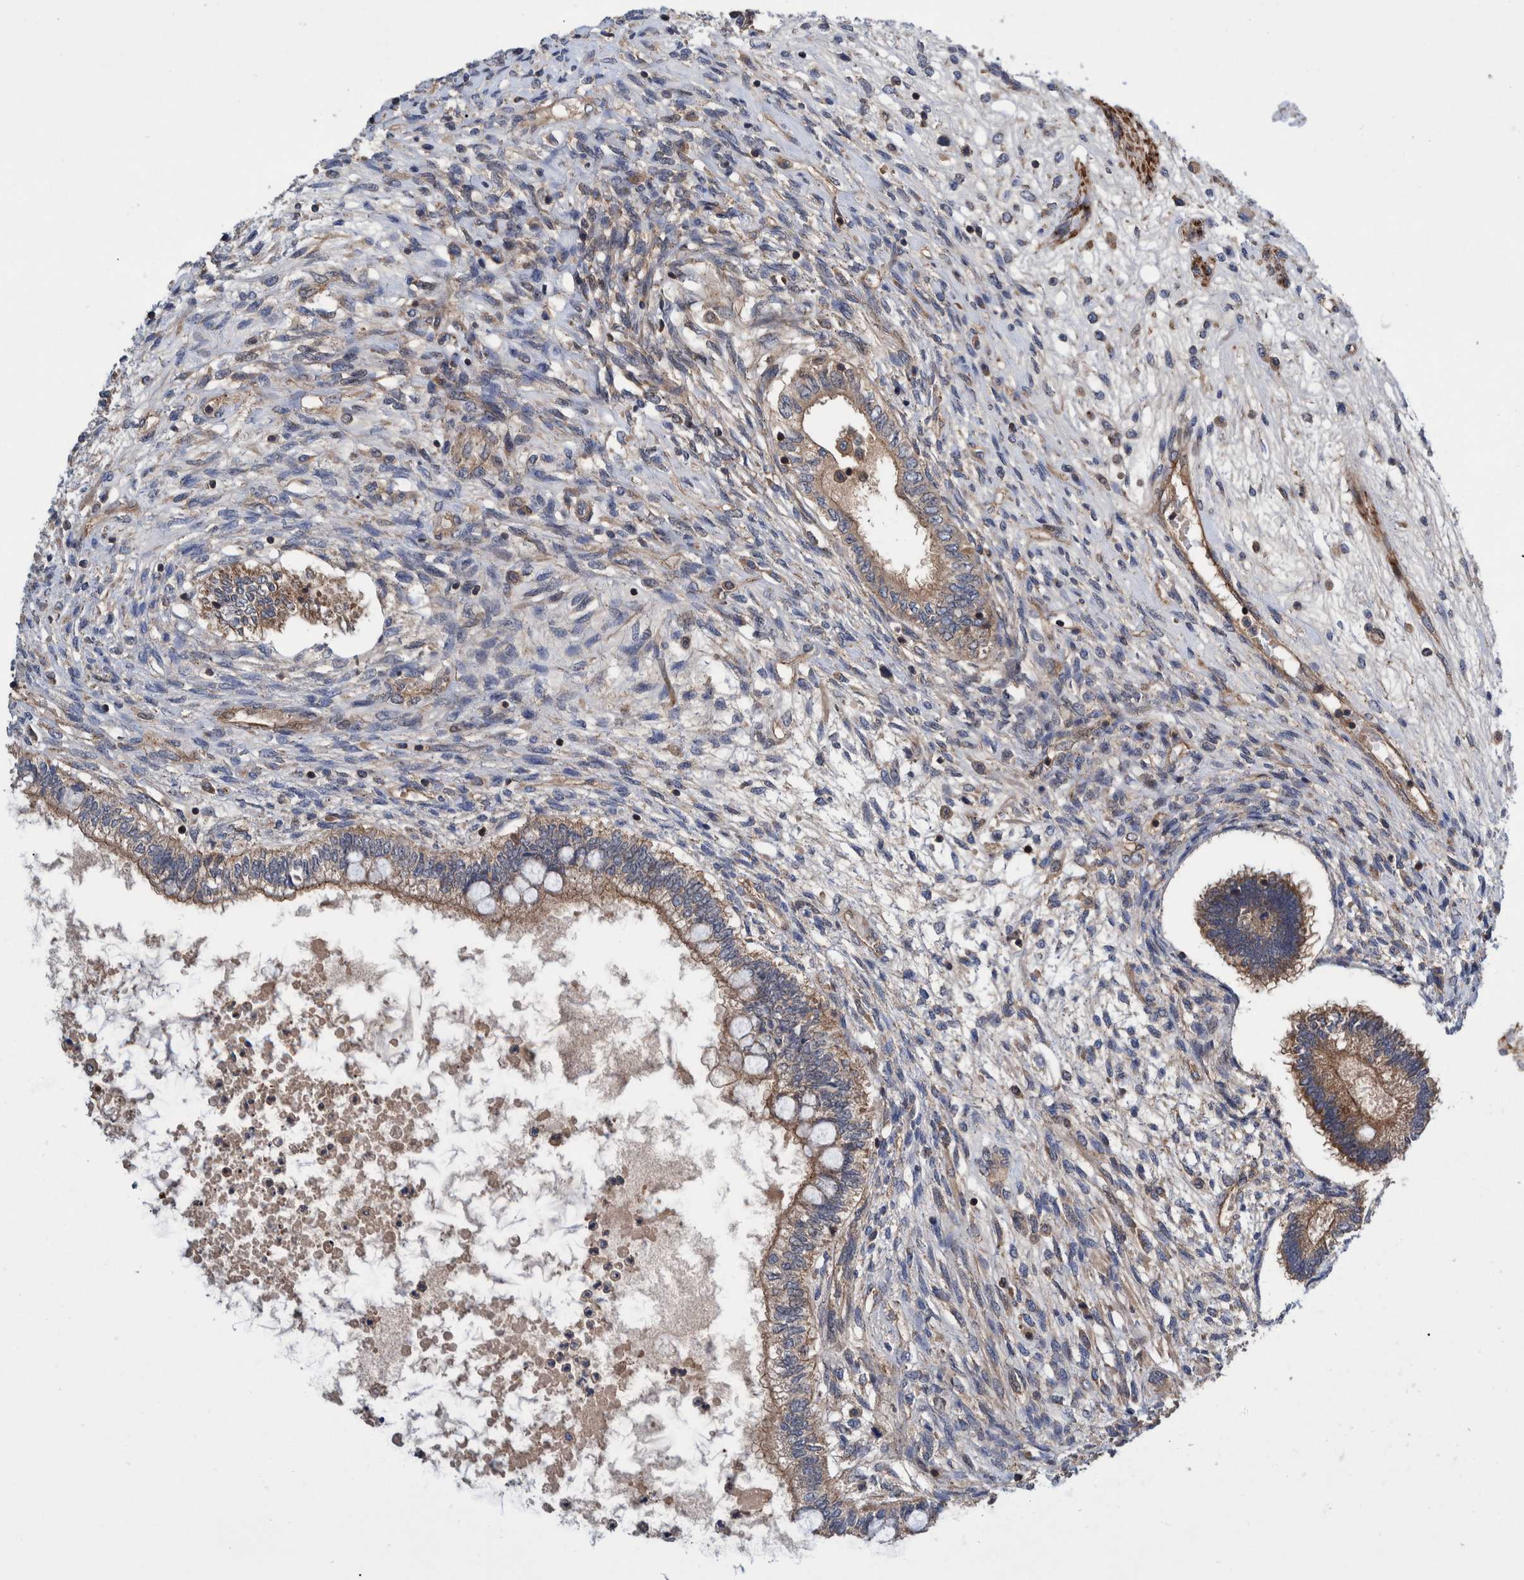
{"staining": {"intensity": "moderate", "quantity": ">75%", "location": "cytoplasmic/membranous"}, "tissue": "testis cancer", "cell_type": "Tumor cells", "image_type": "cancer", "snomed": [{"axis": "morphology", "description": "Seminoma, NOS"}, {"axis": "topography", "description": "Testis"}], "caption": "The immunohistochemical stain labels moderate cytoplasmic/membranous staining in tumor cells of testis cancer (seminoma) tissue. (brown staining indicates protein expression, while blue staining denotes nuclei).", "gene": "GRPEL2", "patient": {"sex": "male", "age": 28}}